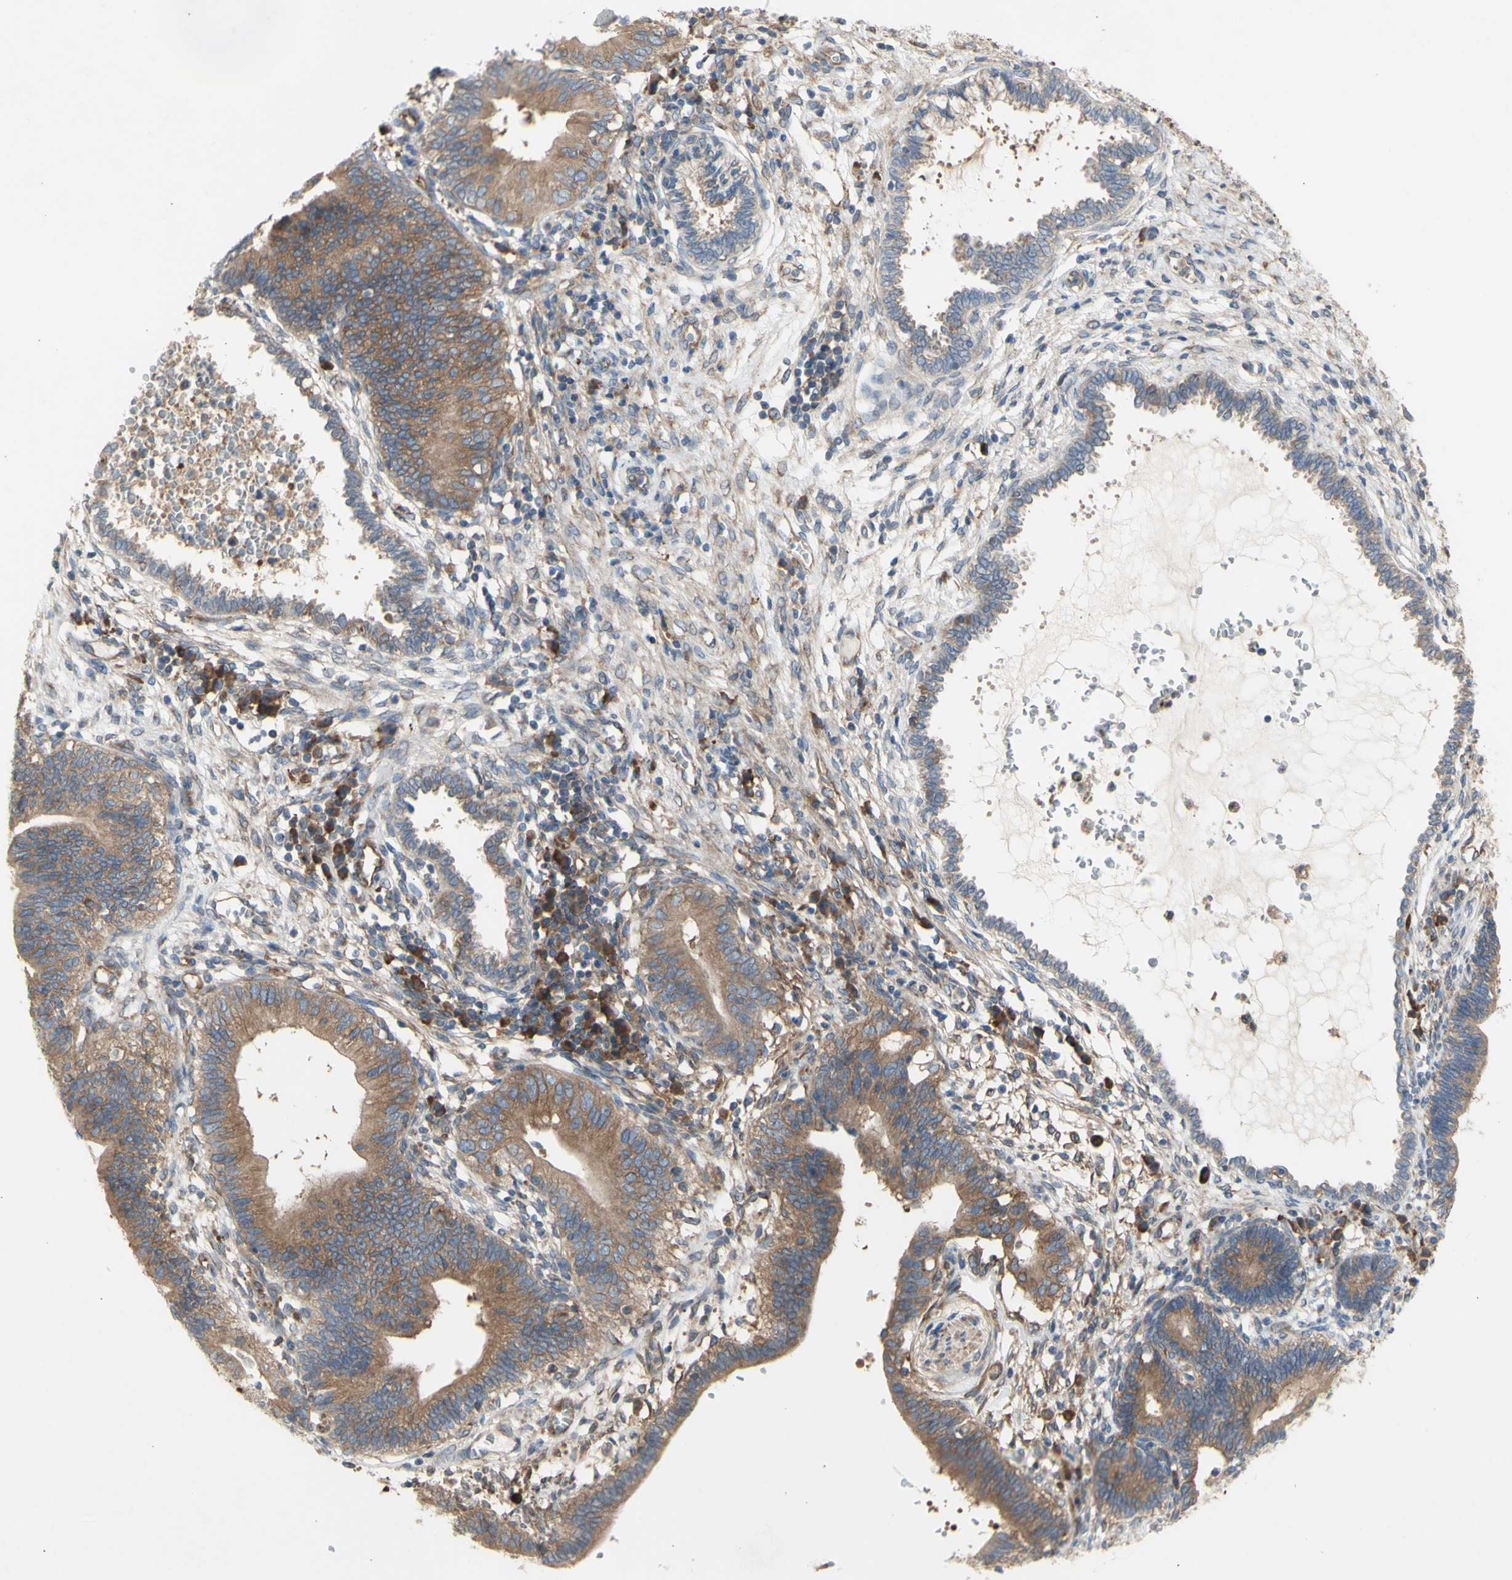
{"staining": {"intensity": "moderate", "quantity": ">75%", "location": "cytoplasmic/membranous"}, "tissue": "cervical cancer", "cell_type": "Tumor cells", "image_type": "cancer", "snomed": [{"axis": "morphology", "description": "Adenocarcinoma, NOS"}, {"axis": "topography", "description": "Cervix"}], "caption": "Immunohistochemistry image of cervical adenocarcinoma stained for a protein (brown), which shows medium levels of moderate cytoplasmic/membranous expression in about >75% of tumor cells.", "gene": "KLC1", "patient": {"sex": "female", "age": 44}}